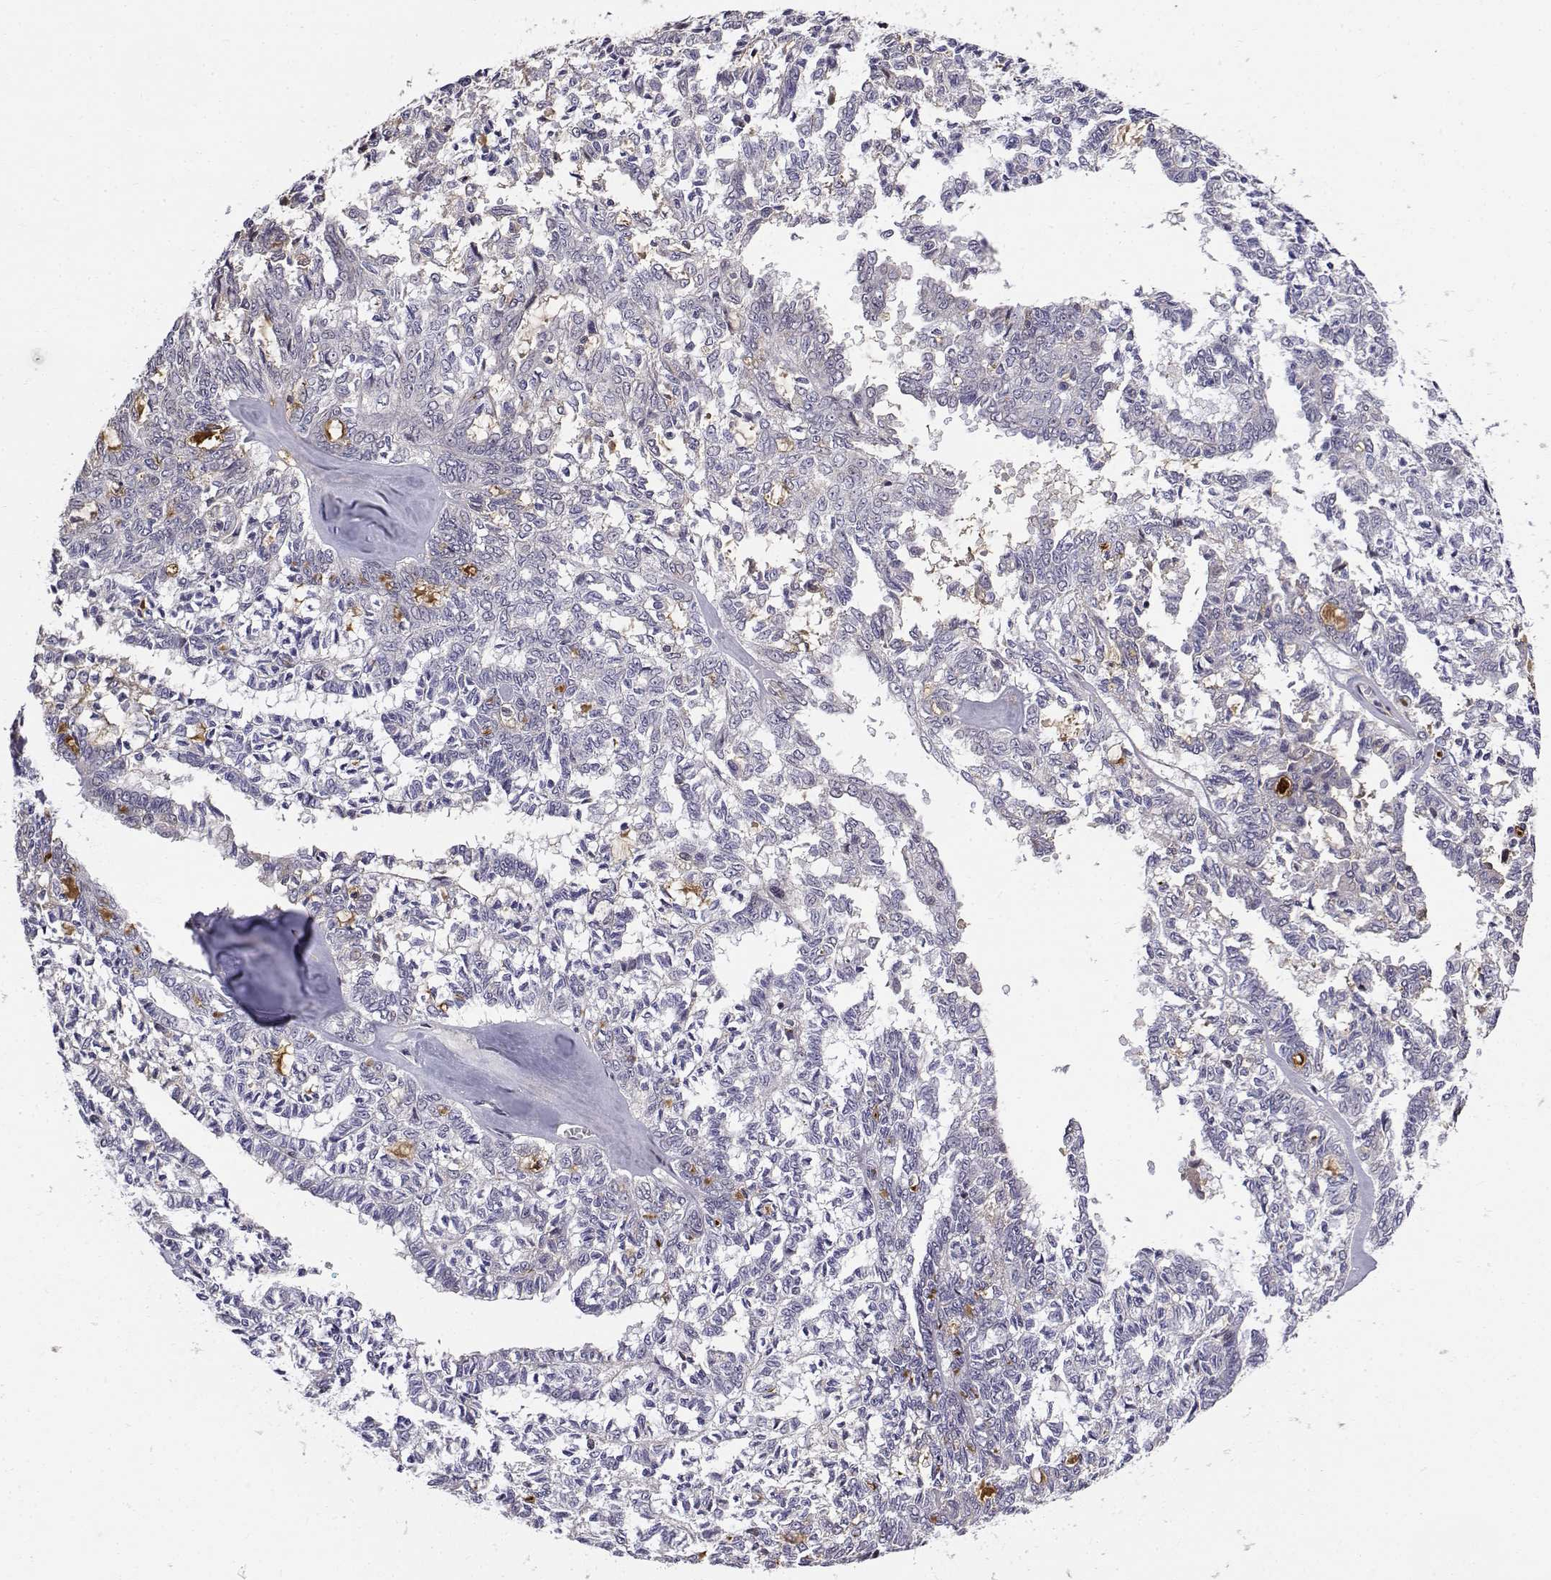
{"staining": {"intensity": "negative", "quantity": "none", "location": "none"}, "tissue": "ovarian cancer", "cell_type": "Tumor cells", "image_type": "cancer", "snomed": [{"axis": "morphology", "description": "Cystadenocarcinoma, serous, NOS"}, {"axis": "topography", "description": "Ovary"}], "caption": "The image demonstrates no staining of tumor cells in ovarian serous cystadenocarcinoma. (DAB (3,3'-diaminobenzidine) immunohistochemistry with hematoxylin counter stain).", "gene": "ITGA7", "patient": {"sex": "female", "age": 71}}